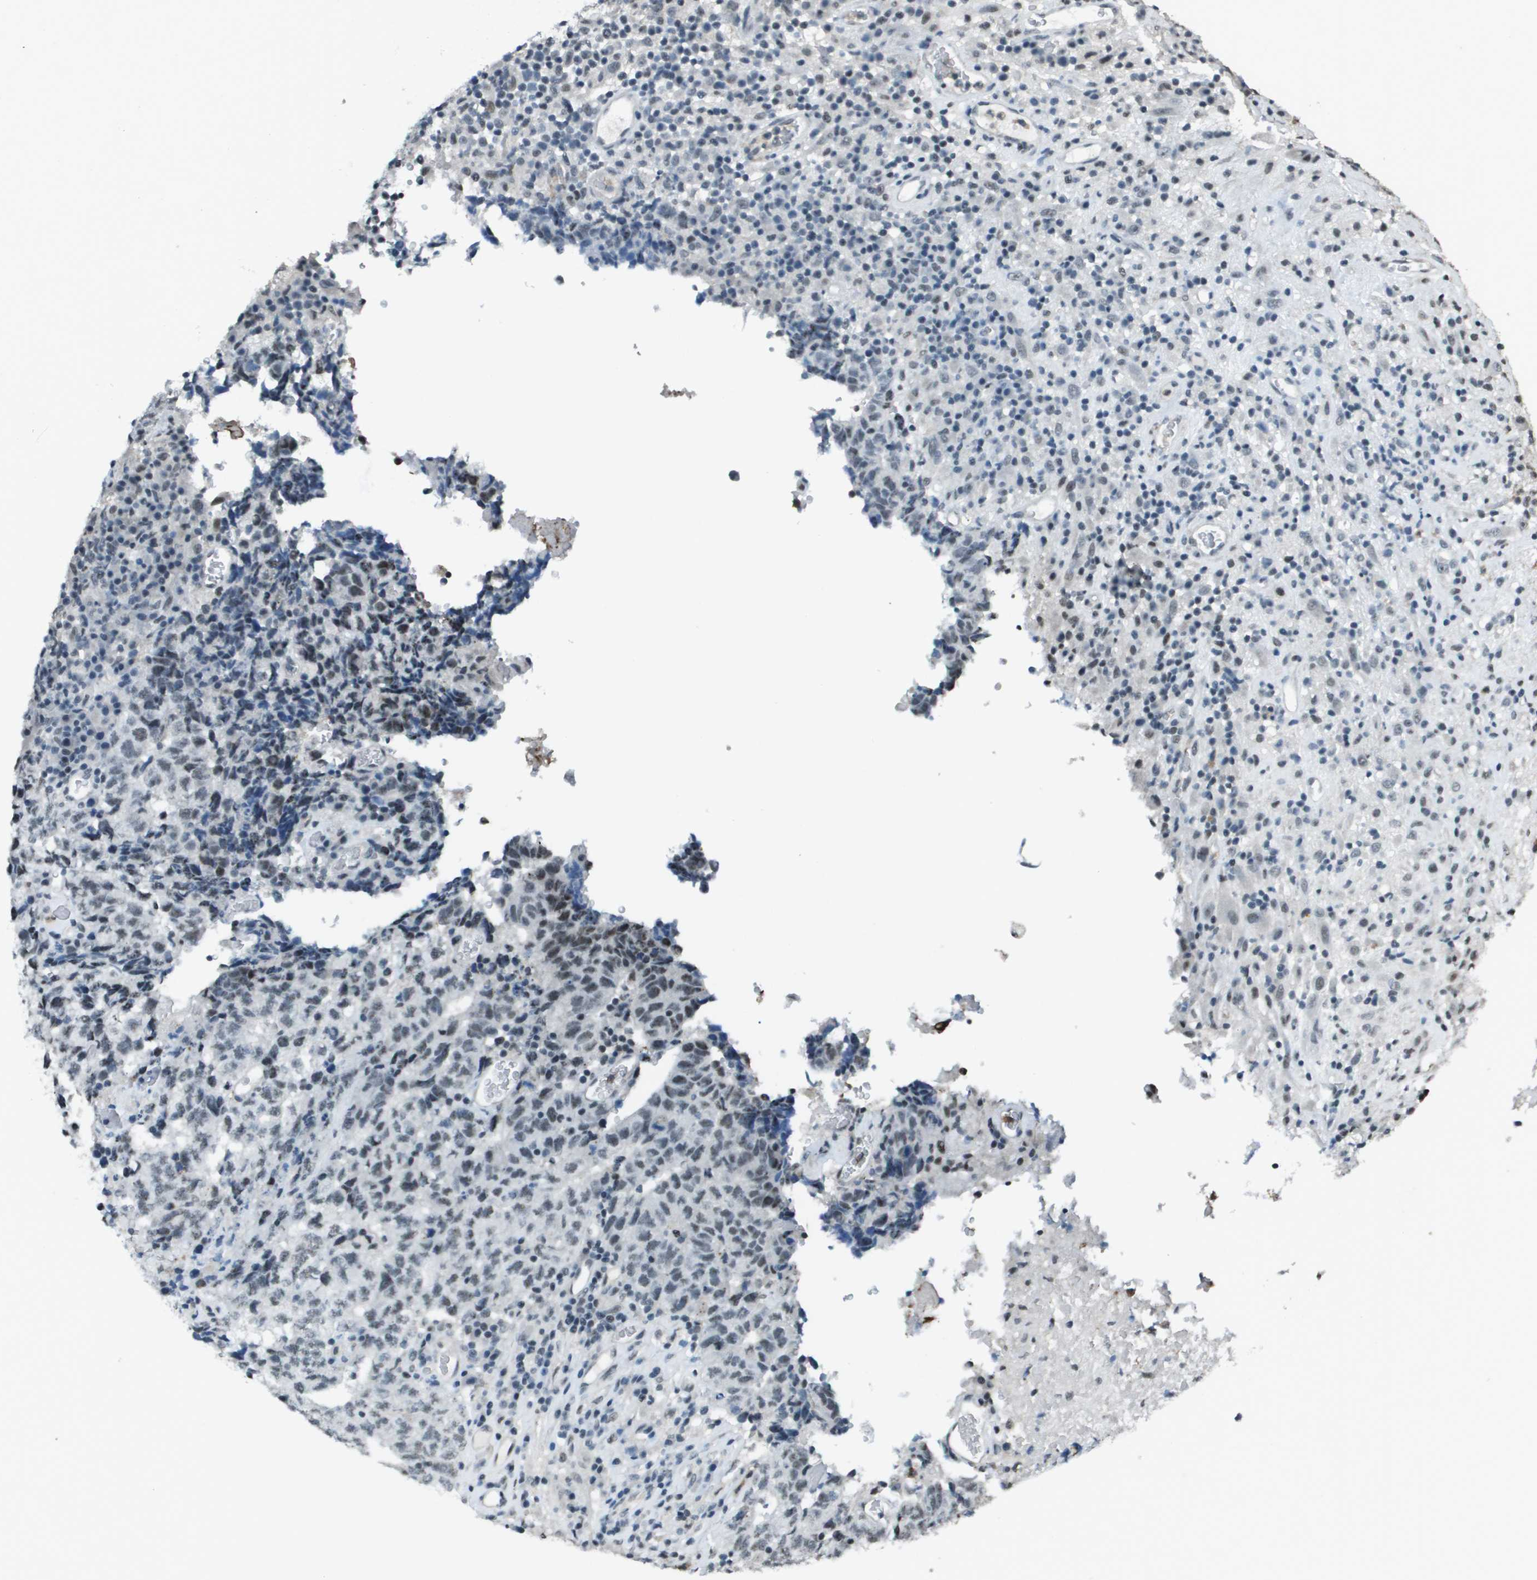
{"staining": {"intensity": "weak", "quantity": "<25%", "location": "nuclear"}, "tissue": "testis cancer", "cell_type": "Tumor cells", "image_type": "cancer", "snomed": [{"axis": "morphology", "description": "Necrosis, NOS"}, {"axis": "morphology", "description": "Carcinoma, Embryonal, NOS"}, {"axis": "topography", "description": "Testis"}], "caption": "Immunohistochemical staining of human embryonal carcinoma (testis) shows no significant expression in tumor cells.", "gene": "DEPDC1", "patient": {"sex": "male", "age": 19}}